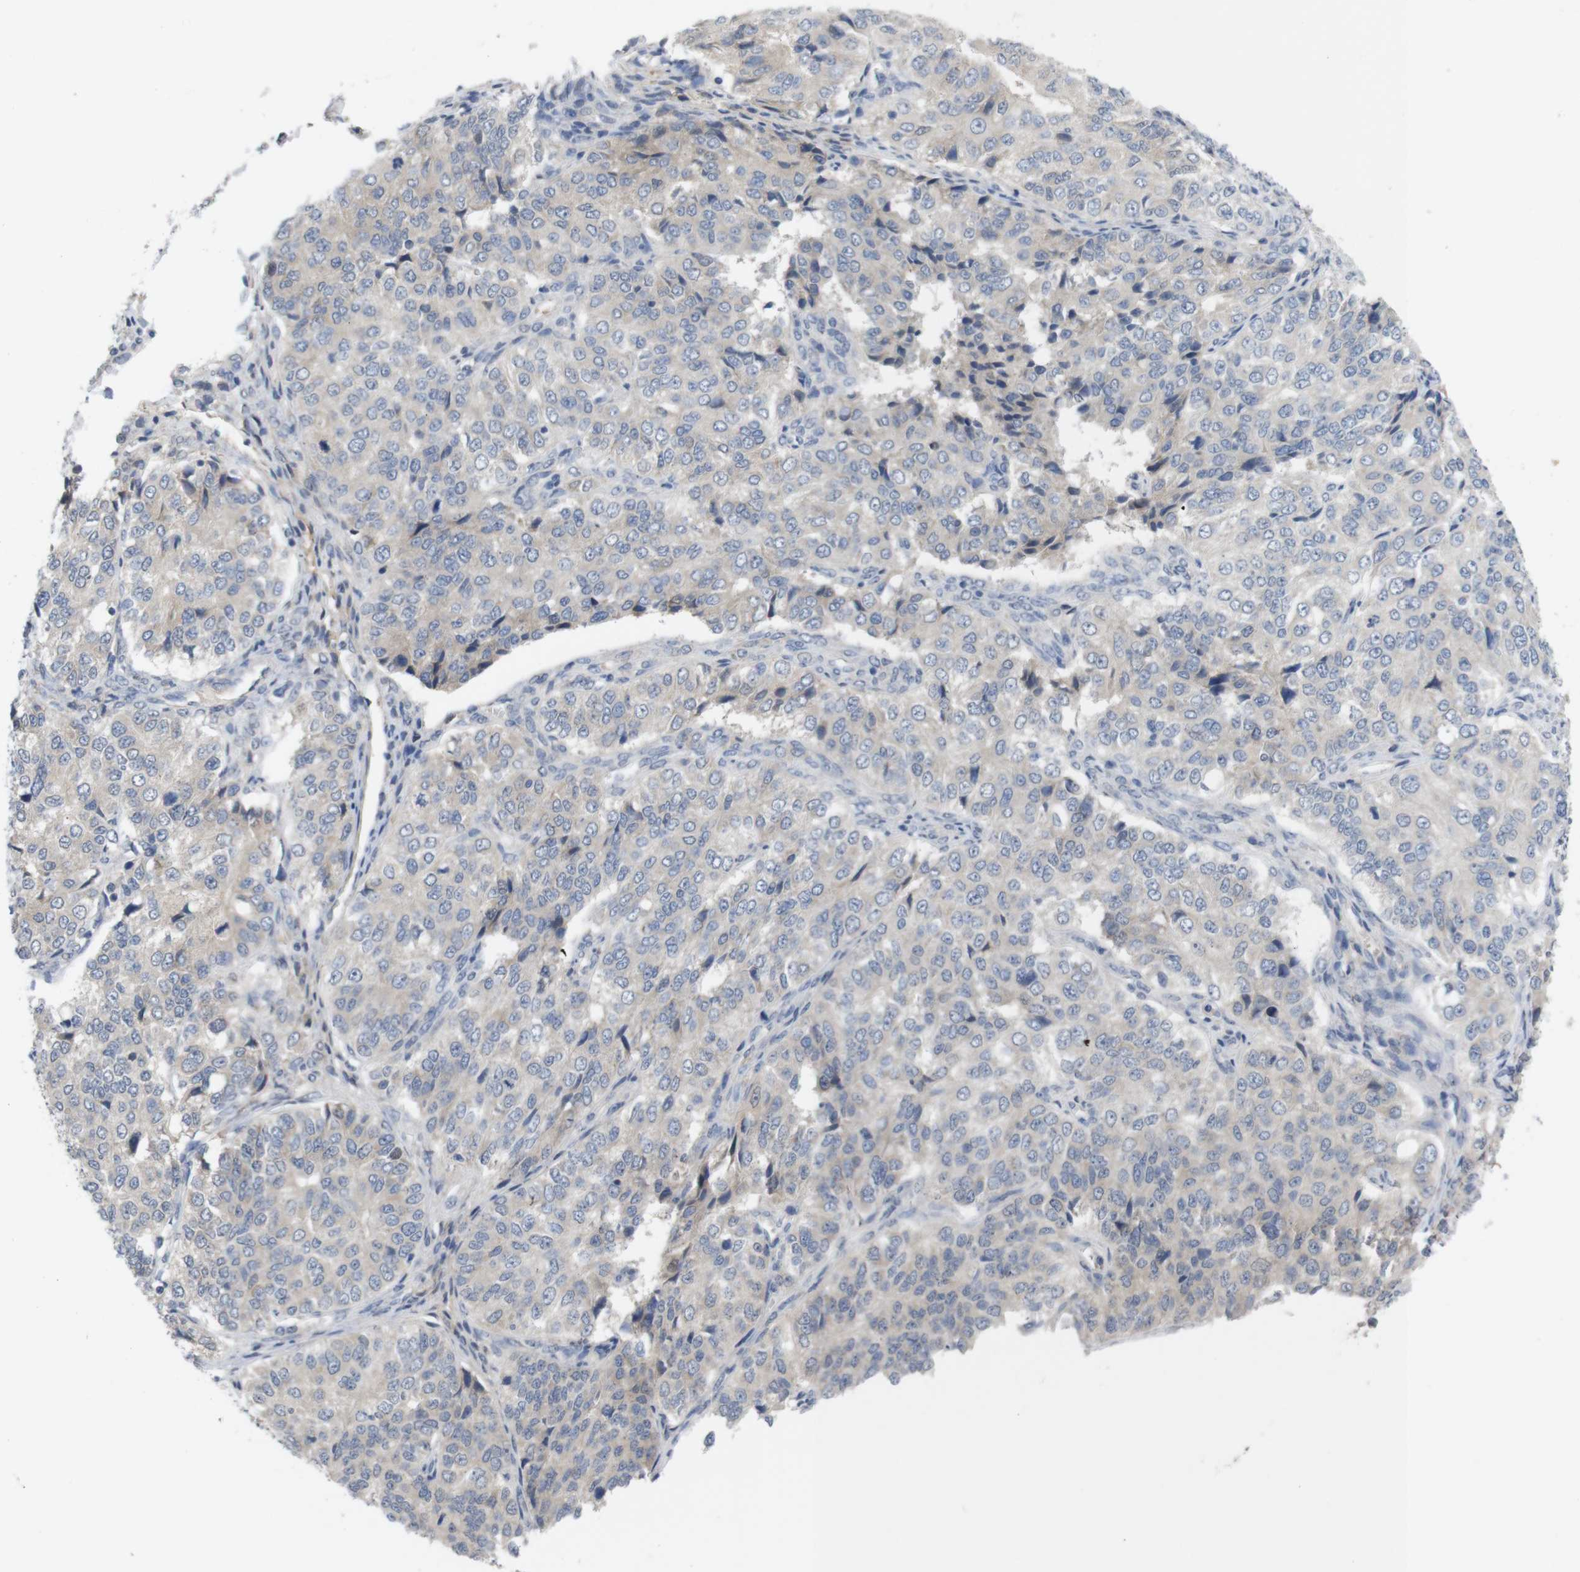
{"staining": {"intensity": "negative", "quantity": "none", "location": "none"}, "tissue": "ovarian cancer", "cell_type": "Tumor cells", "image_type": "cancer", "snomed": [{"axis": "morphology", "description": "Carcinoma, endometroid"}, {"axis": "topography", "description": "Ovary"}], "caption": "This micrograph is of ovarian cancer stained with IHC to label a protein in brown with the nuclei are counter-stained blue. There is no positivity in tumor cells.", "gene": "BCAR3", "patient": {"sex": "female", "age": 51}}